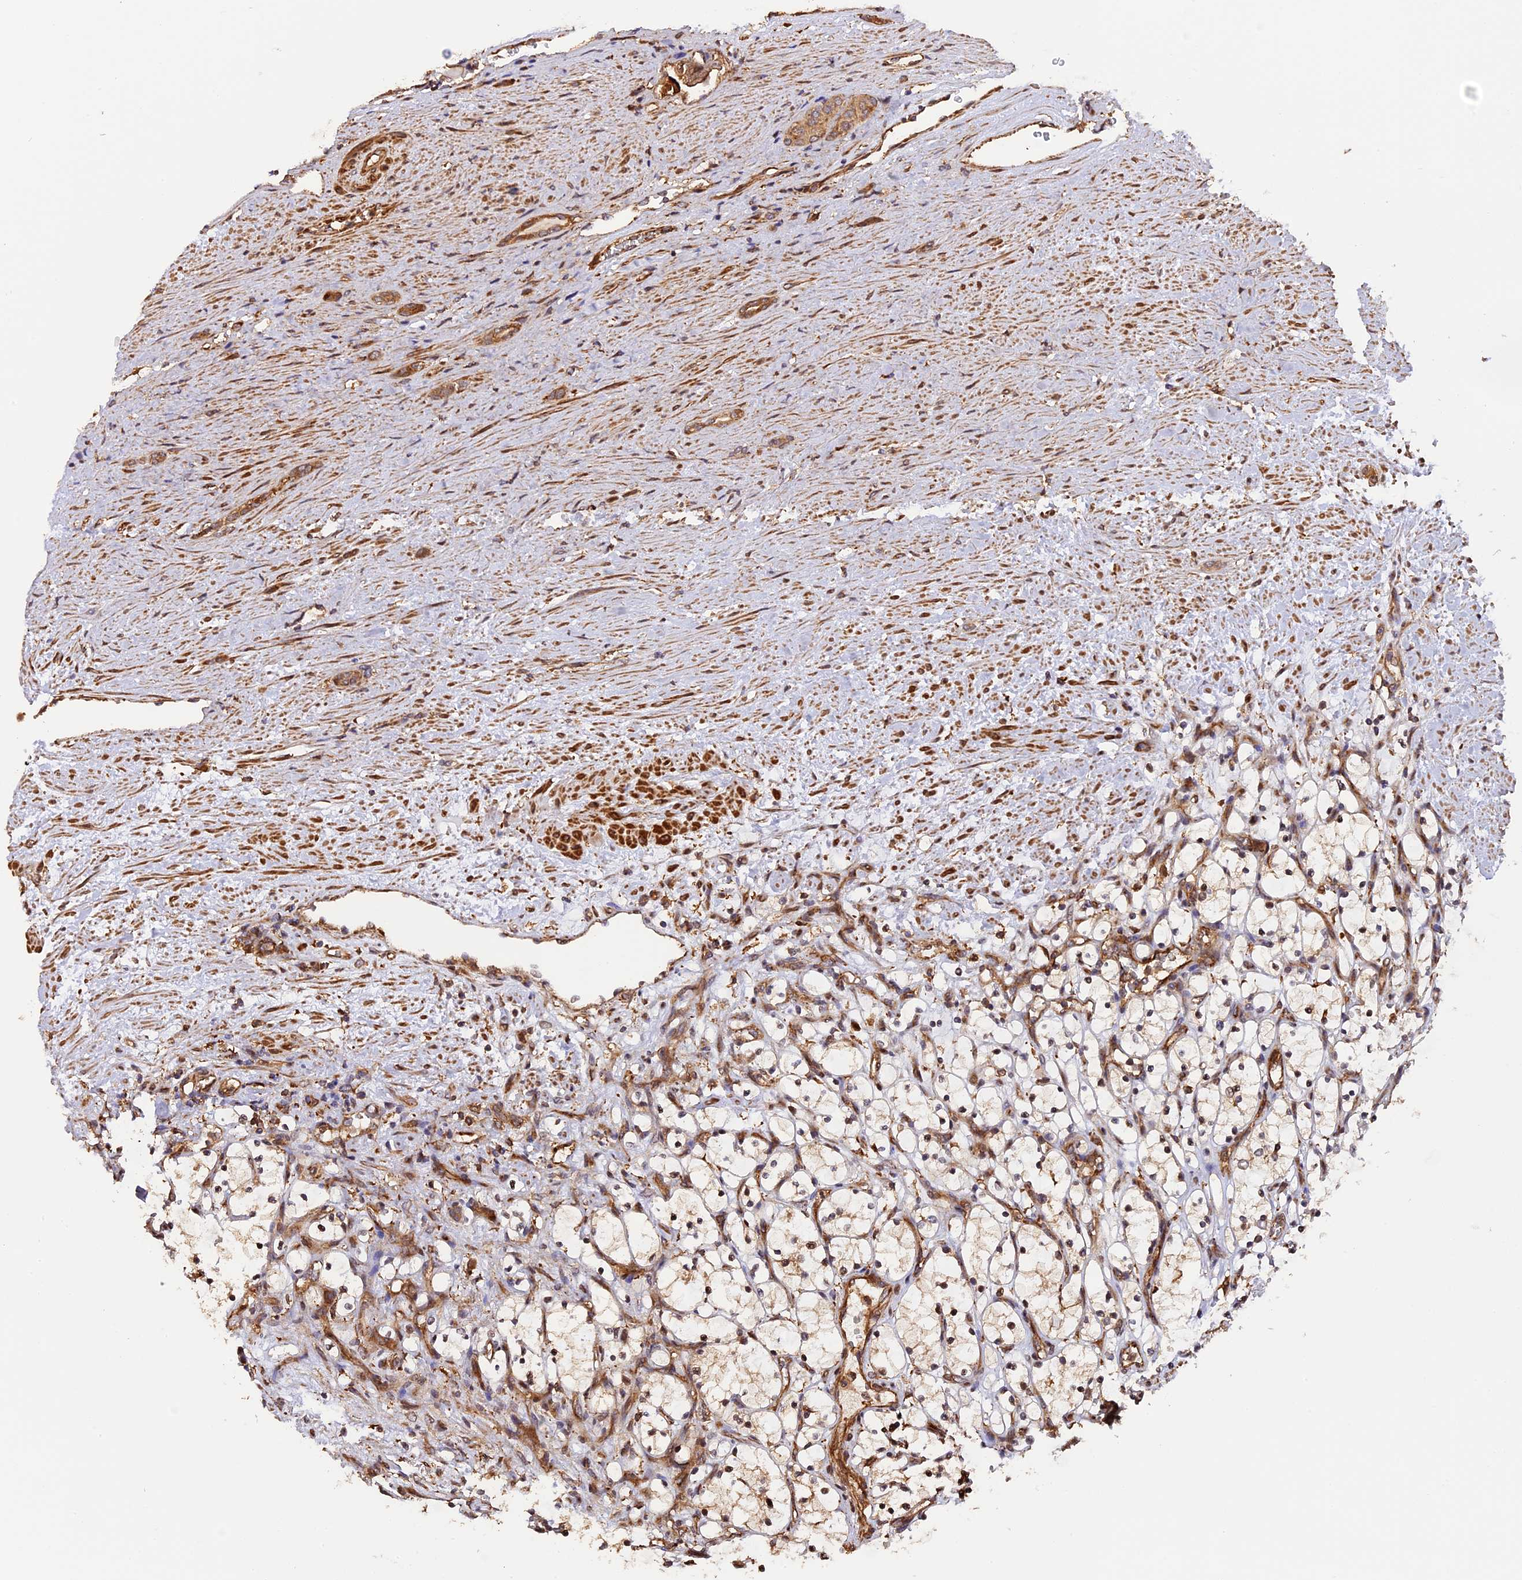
{"staining": {"intensity": "weak", "quantity": "<25%", "location": "cytoplasmic/membranous"}, "tissue": "renal cancer", "cell_type": "Tumor cells", "image_type": "cancer", "snomed": [{"axis": "morphology", "description": "Adenocarcinoma, NOS"}, {"axis": "topography", "description": "Kidney"}], "caption": "Adenocarcinoma (renal) stained for a protein using IHC displays no staining tumor cells.", "gene": "HERPUD1", "patient": {"sex": "female", "age": 69}}